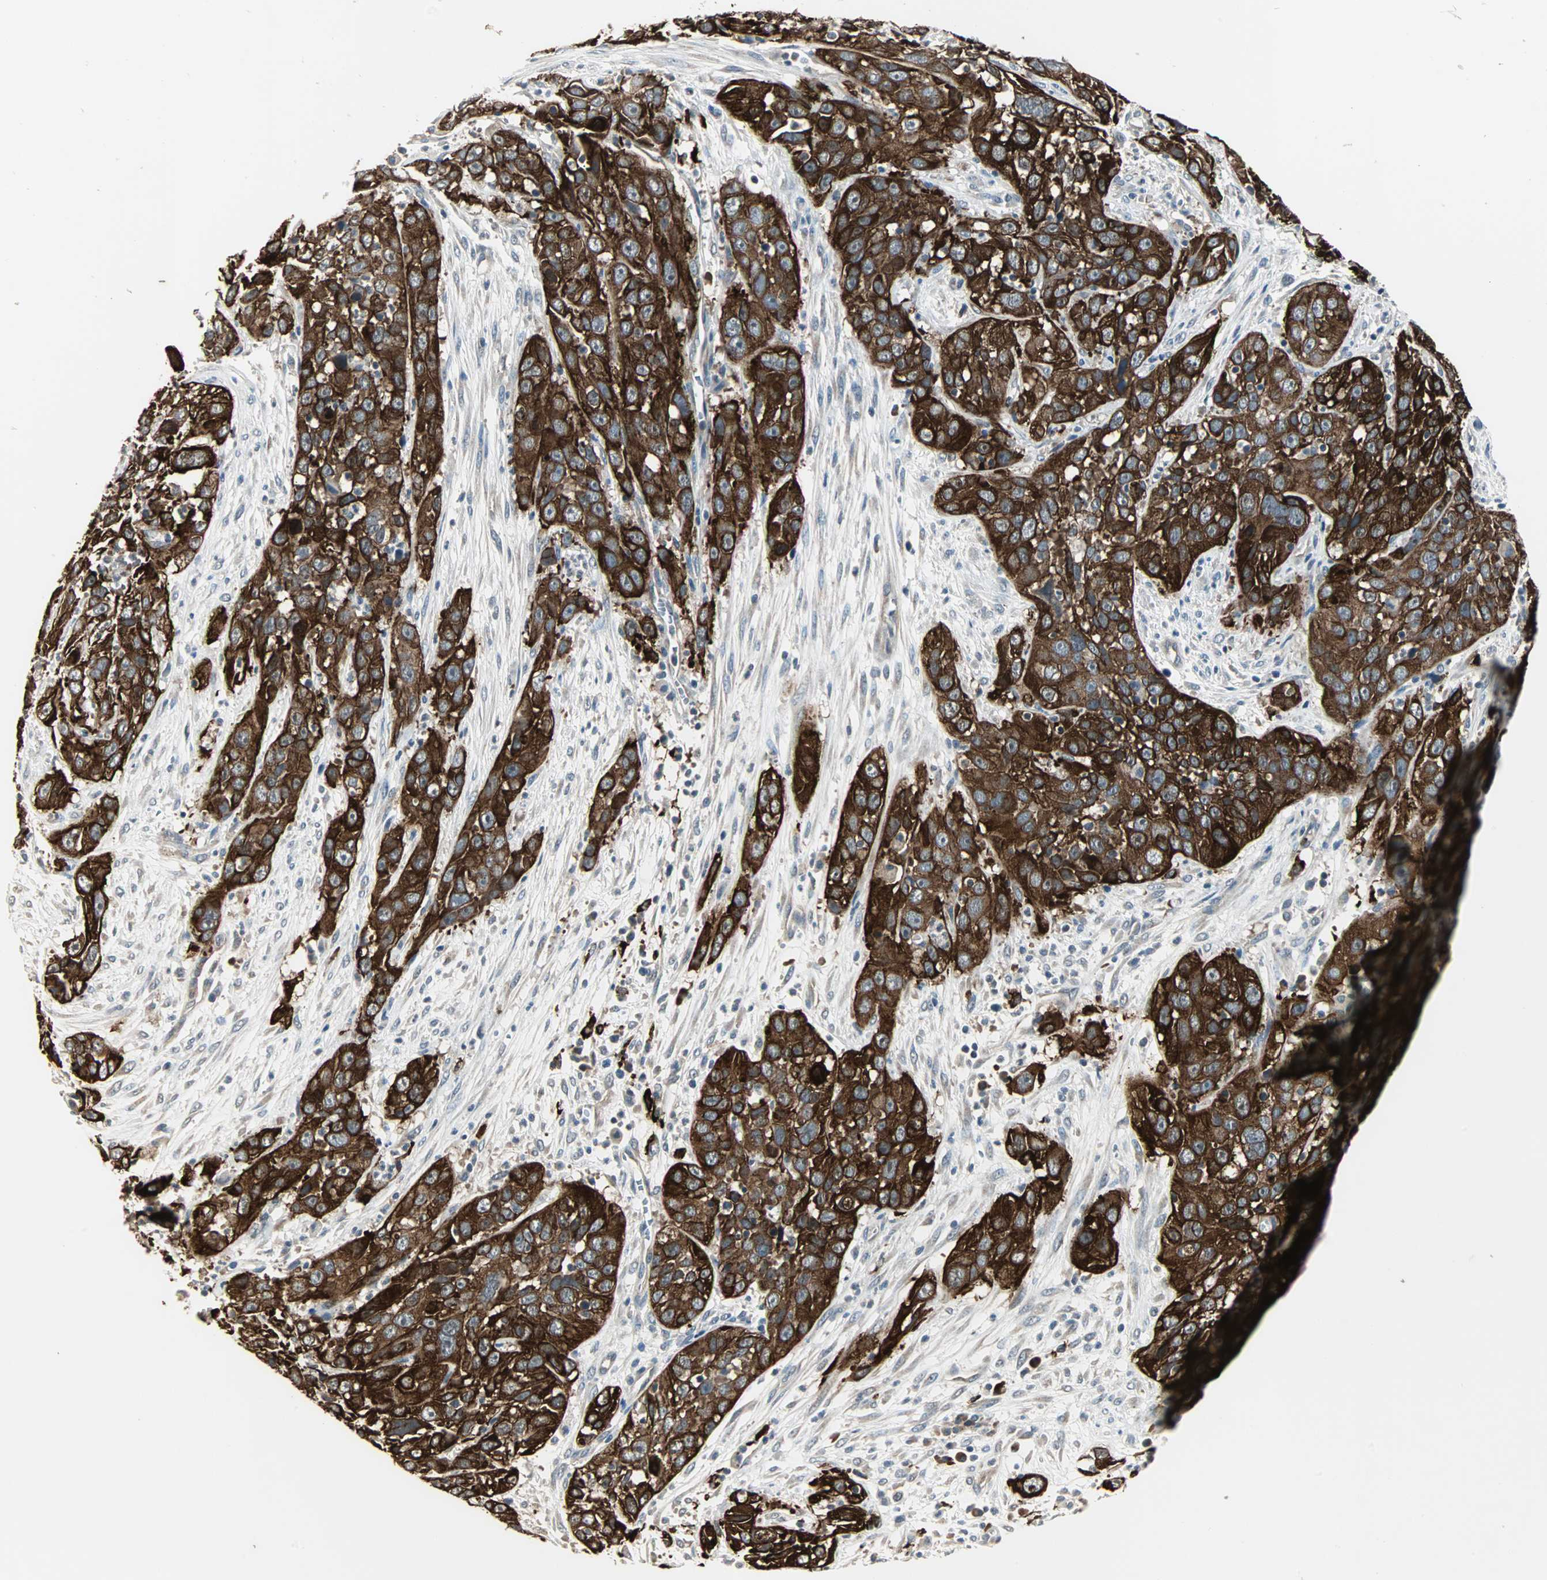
{"staining": {"intensity": "strong", "quantity": ">75%", "location": "cytoplasmic/membranous"}, "tissue": "cervical cancer", "cell_type": "Tumor cells", "image_type": "cancer", "snomed": [{"axis": "morphology", "description": "Squamous cell carcinoma, NOS"}, {"axis": "topography", "description": "Cervix"}], "caption": "Immunohistochemical staining of cervical cancer (squamous cell carcinoma) exhibits strong cytoplasmic/membranous protein expression in approximately >75% of tumor cells.", "gene": "CMC2", "patient": {"sex": "female", "age": 32}}